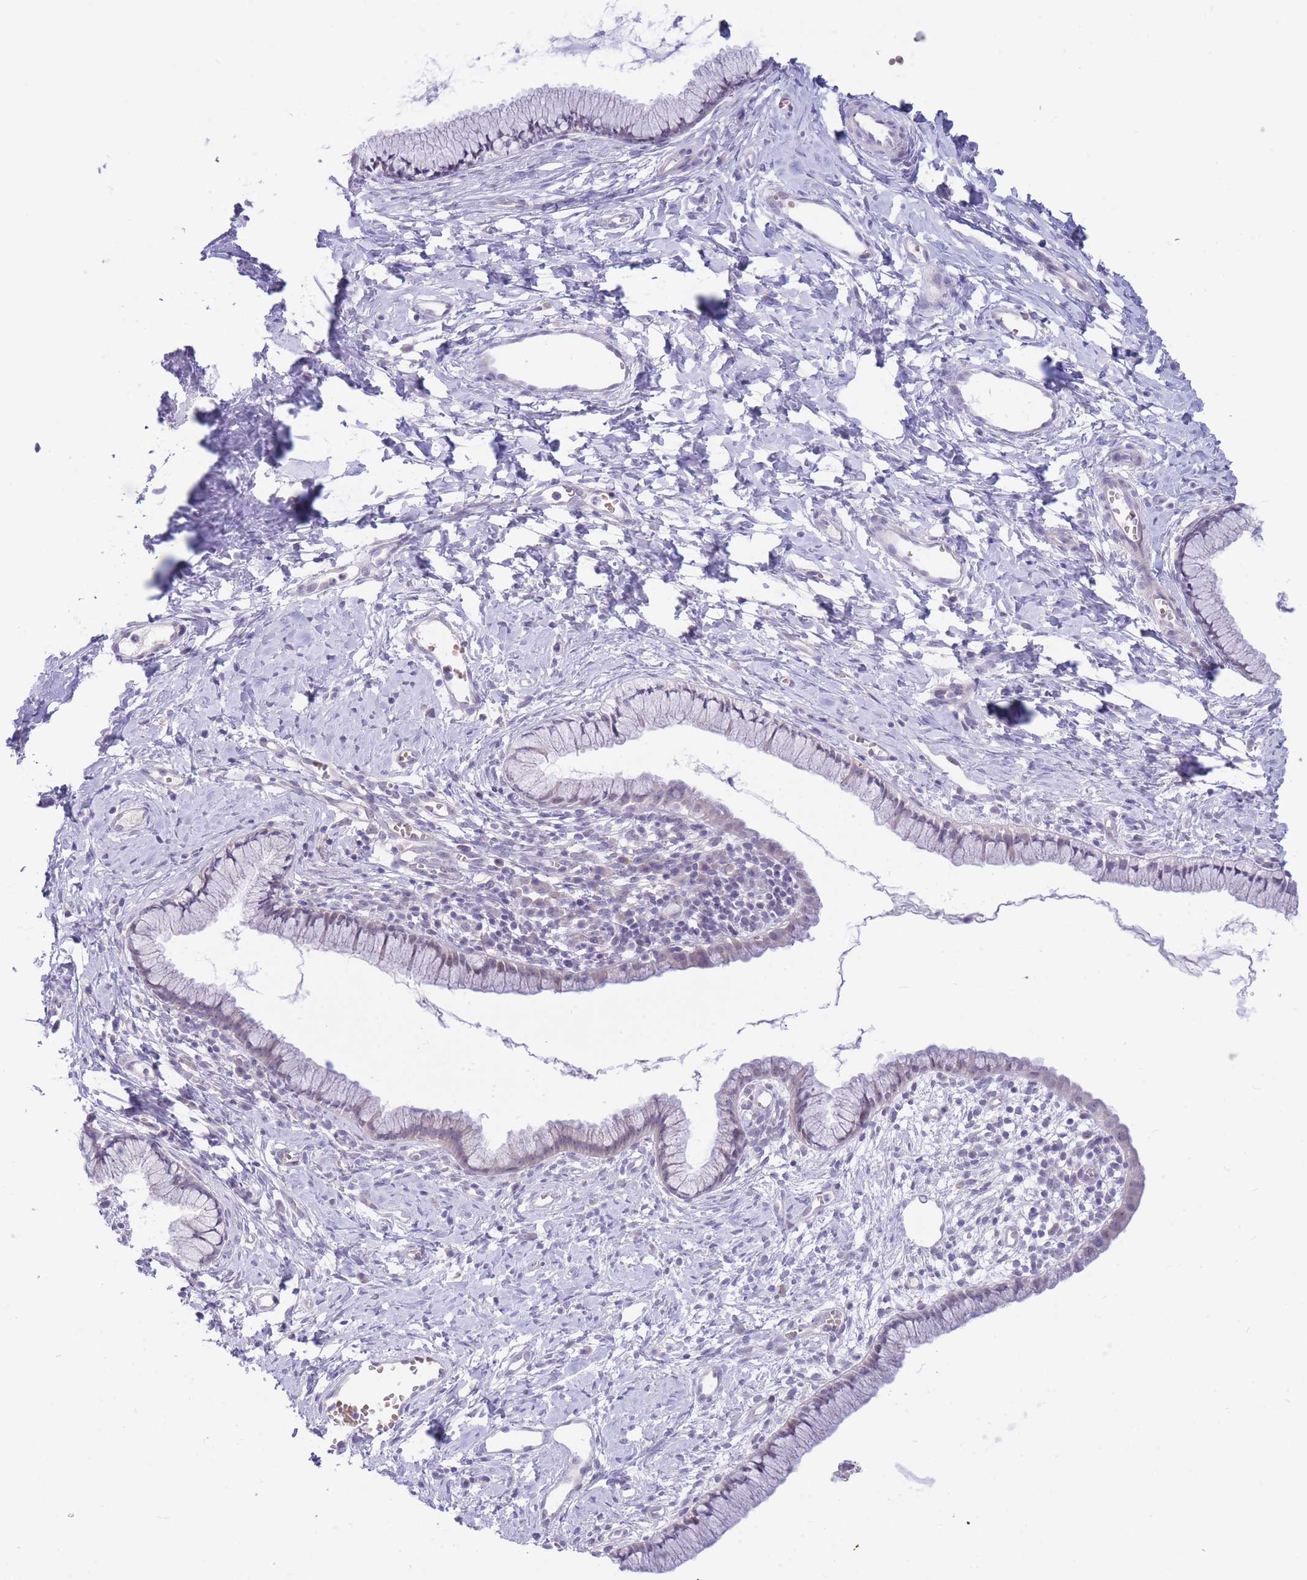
{"staining": {"intensity": "negative", "quantity": "none", "location": "none"}, "tissue": "cervix", "cell_type": "Glandular cells", "image_type": "normal", "snomed": [{"axis": "morphology", "description": "Normal tissue, NOS"}, {"axis": "topography", "description": "Cervix"}], "caption": "This is a histopathology image of immunohistochemistry (IHC) staining of normal cervix, which shows no positivity in glandular cells.", "gene": "FBXO46", "patient": {"sex": "female", "age": 40}}